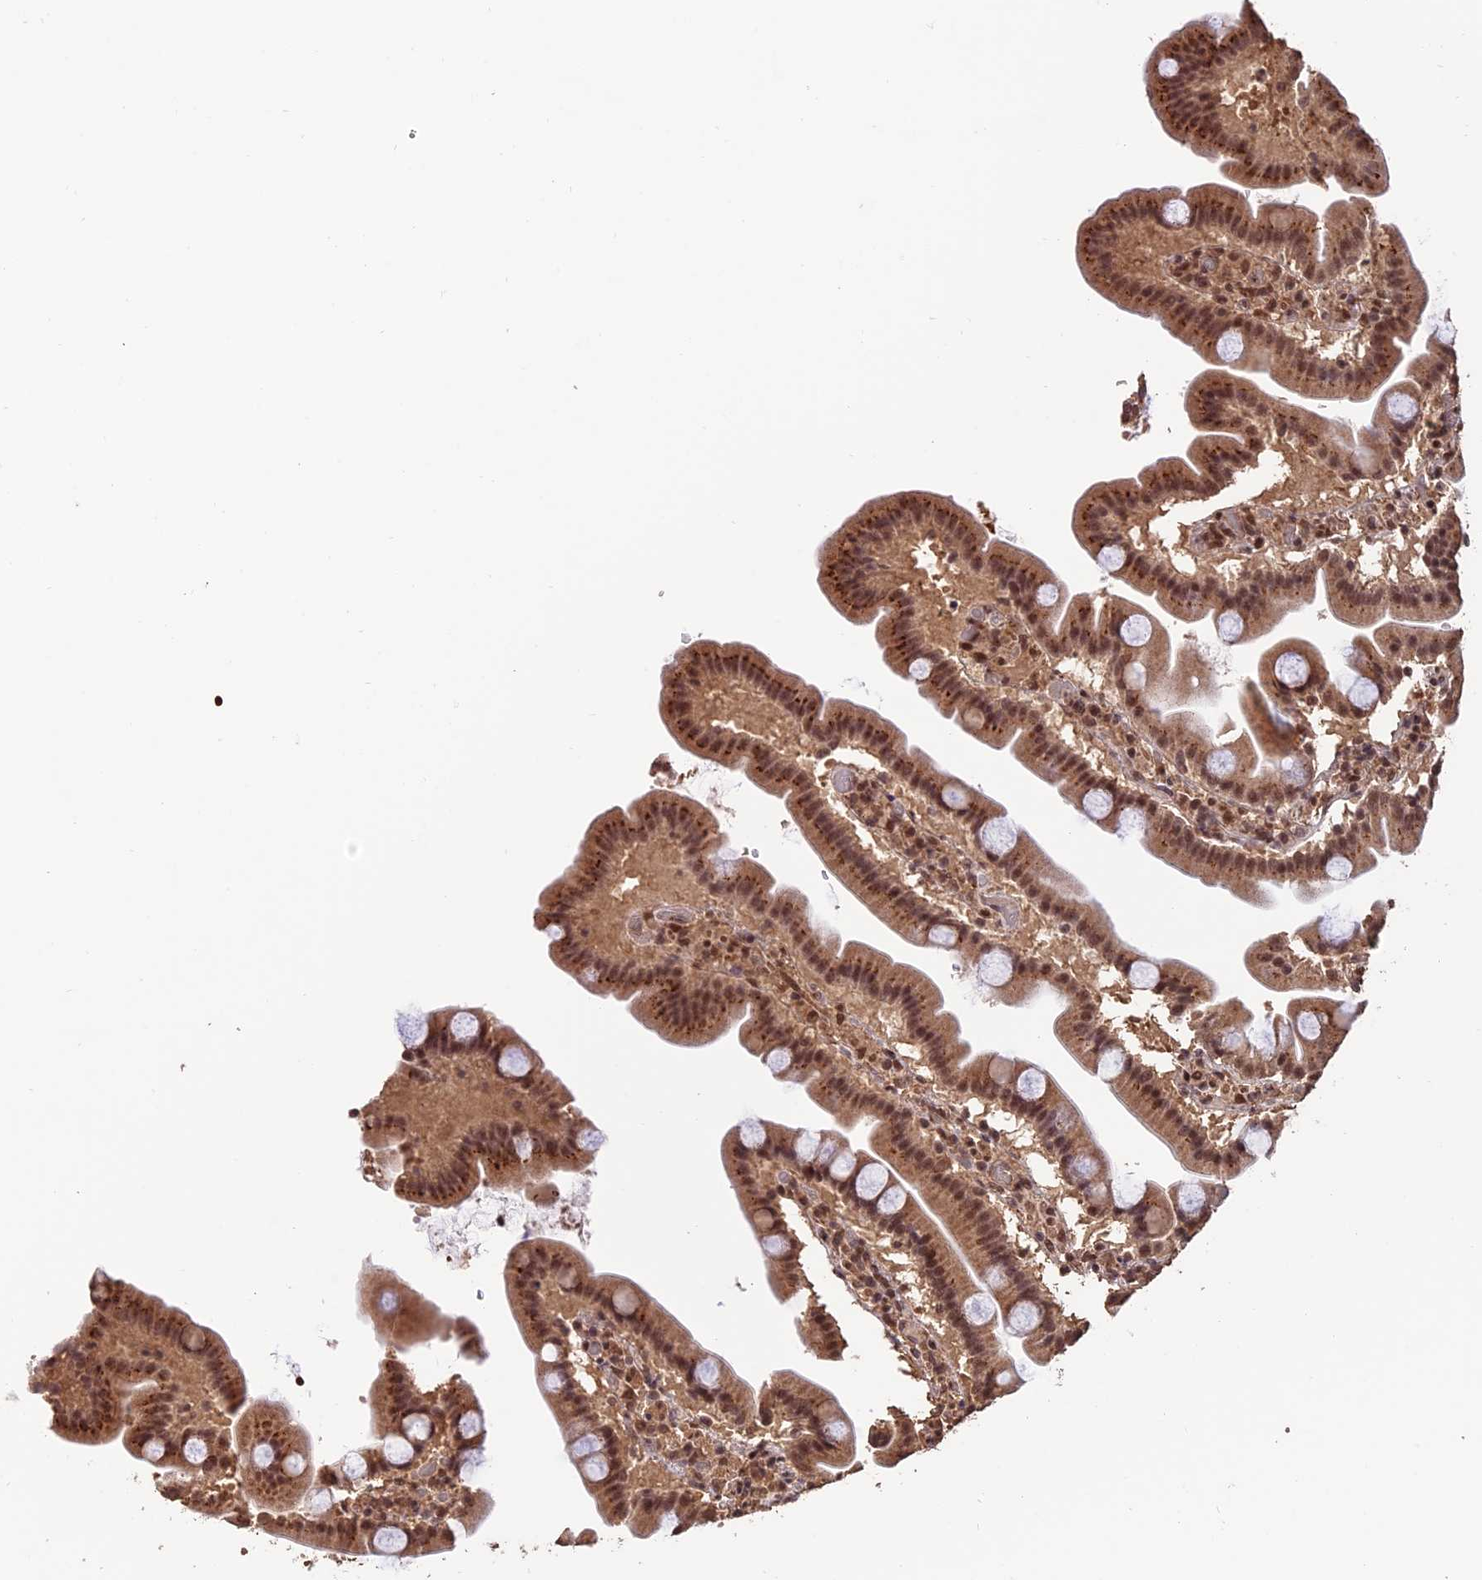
{"staining": {"intensity": "moderate", "quantity": ">75%", "location": "cytoplasmic/membranous,nuclear"}, "tissue": "duodenum", "cell_type": "Glandular cells", "image_type": "normal", "snomed": [{"axis": "morphology", "description": "Normal tissue, NOS"}, {"axis": "topography", "description": "Duodenum"}], "caption": "Immunohistochemical staining of normal human duodenum shows moderate cytoplasmic/membranous,nuclear protein positivity in about >75% of glandular cells. The staining is performed using DAB brown chromogen to label protein expression. The nuclei are counter-stained blue using hematoxylin.", "gene": "CABIN1", "patient": {"sex": "male", "age": 55}}